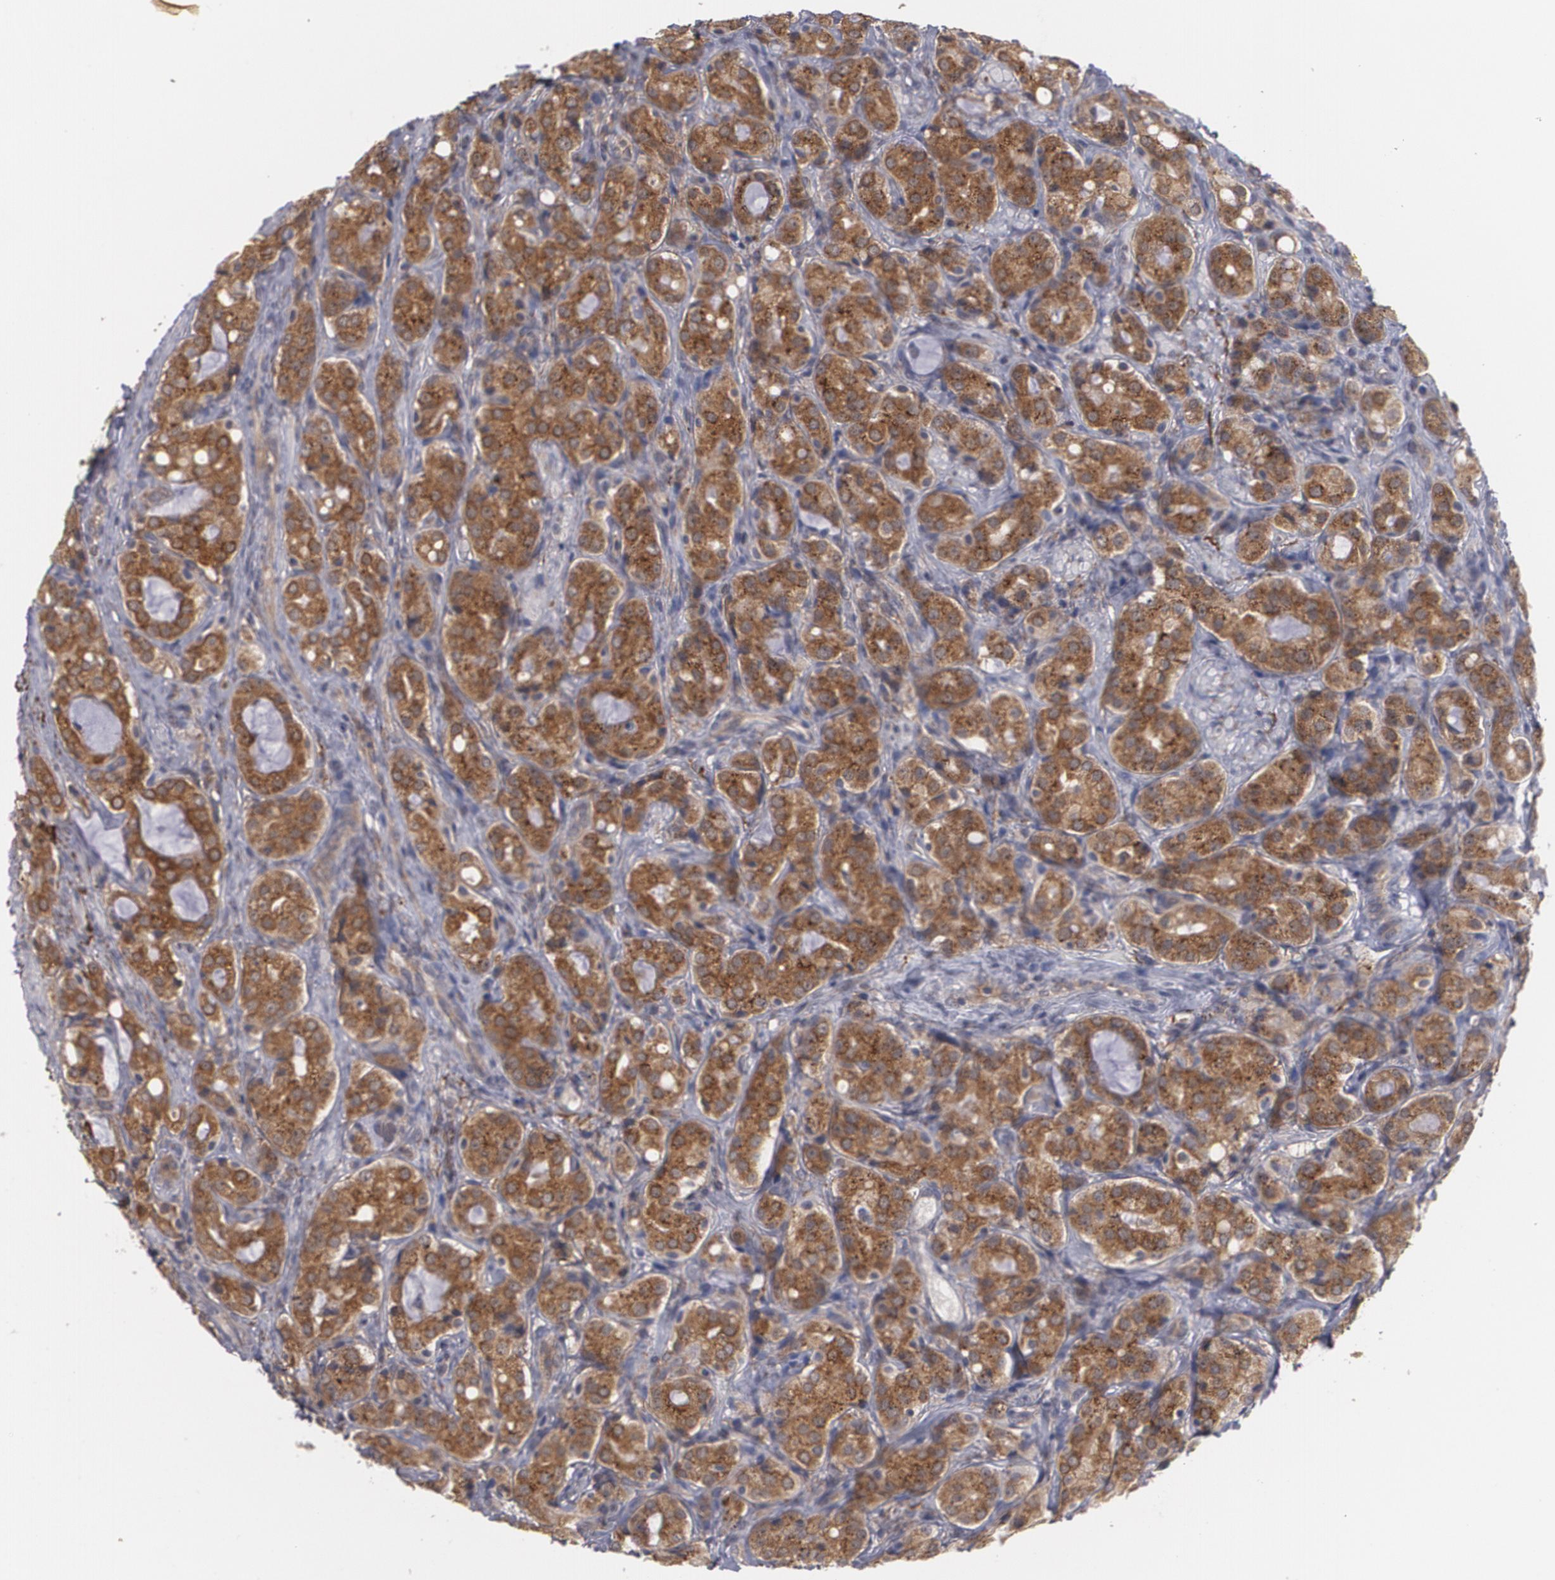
{"staining": {"intensity": "moderate", "quantity": ">75%", "location": "cytoplasmic/membranous"}, "tissue": "prostate cancer", "cell_type": "Tumor cells", "image_type": "cancer", "snomed": [{"axis": "morphology", "description": "Adenocarcinoma, High grade"}, {"axis": "topography", "description": "Prostate"}], "caption": "Immunohistochemical staining of human prostate adenocarcinoma (high-grade) exhibits medium levels of moderate cytoplasmic/membranous protein expression in approximately >75% of tumor cells. (Brightfield microscopy of DAB IHC at high magnification).", "gene": "BMP6", "patient": {"sex": "male", "age": 72}}